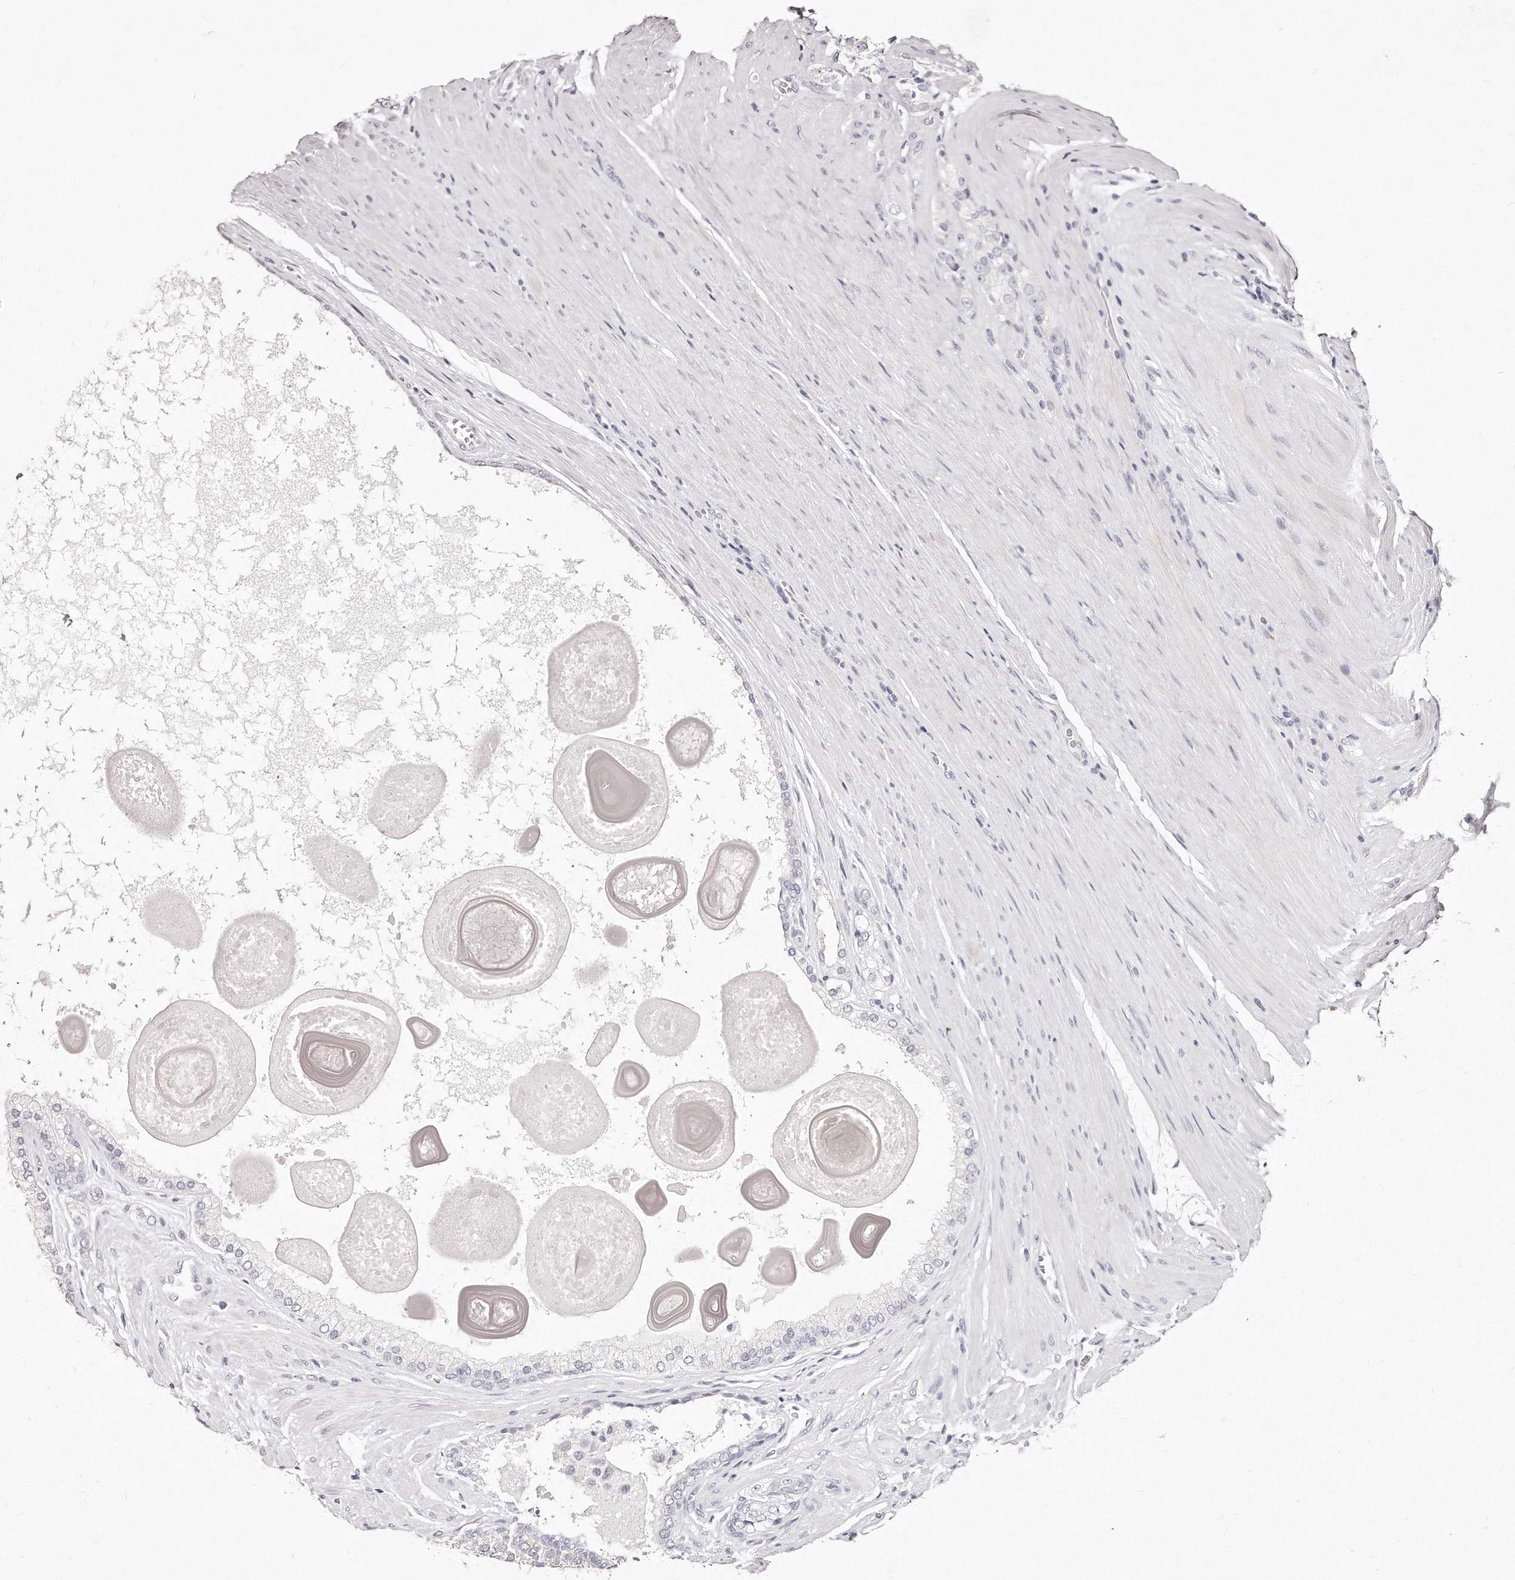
{"staining": {"intensity": "negative", "quantity": "none", "location": "none"}, "tissue": "prostate cancer", "cell_type": "Tumor cells", "image_type": "cancer", "snomed": [{"axis": "morphology", "description": "Adenocarcinoma, High grade"}, {"axis": "topography", "description": "Prostate"}], "caption": "A high-resolution photomicrograph shows immunohistochemistry (IHC) staining of adenocarcinoma (high-grade) (prostate), which demonstrates no significant expression in tumor cells. (Brightfield microscopy of DAB immunohistochemistry (IHC) at high magnification).", "gene": "GDA", "patient": {"sex": "male", "age": 60}}